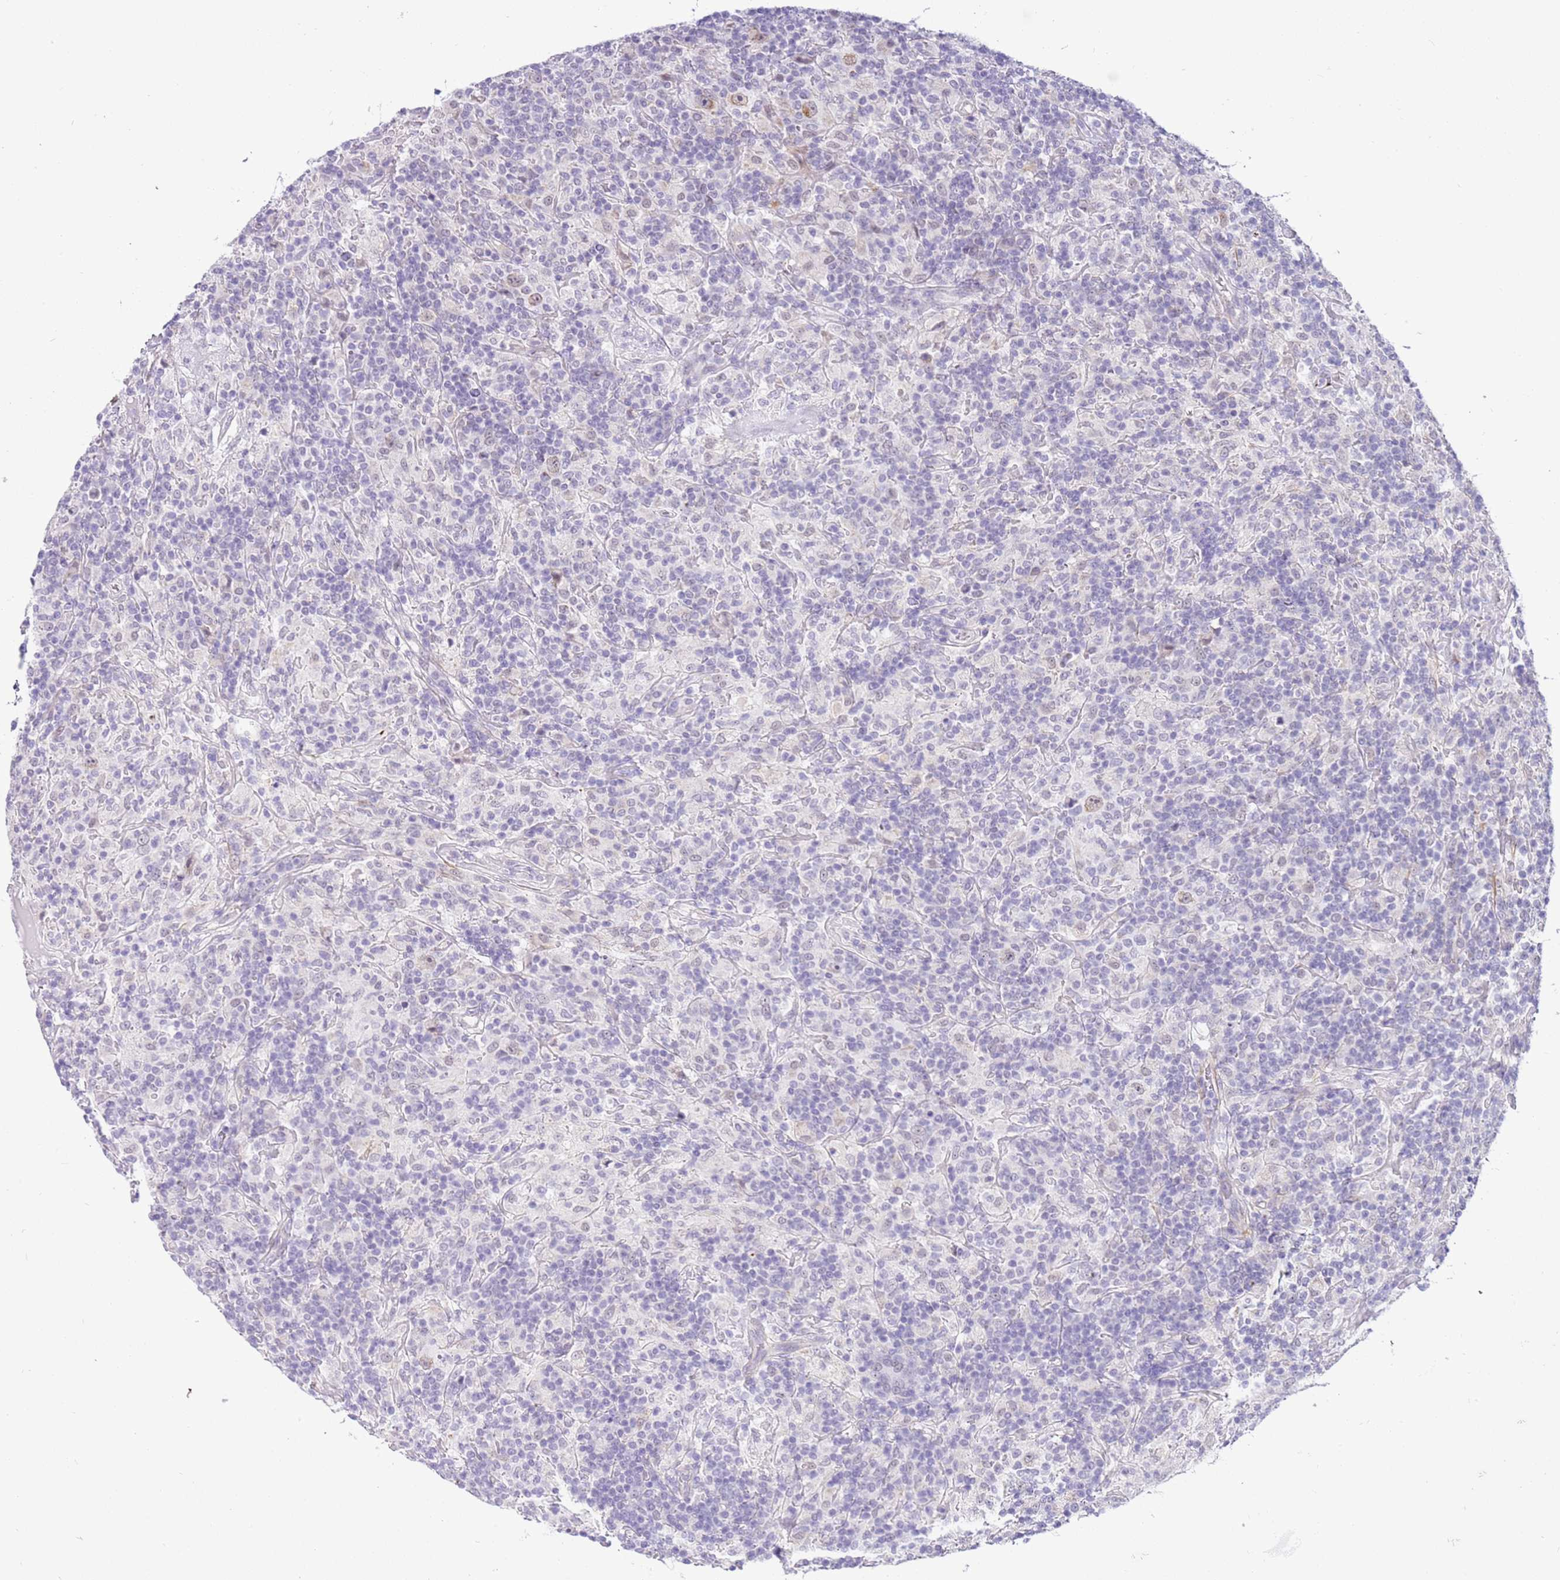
{"staining": {"intensity": "negative", "quantity": "none", "location": "none"}, "tissue": "lymphoma", "cell_type": "Tumor cells", "image_type": "cancer", "snomed": [{"axis": "morphology", "description": "Hodgkin's disease, NOS"}, {"axis": "topography", "description": "Lymph node"}], "caption": "Immunohistochemical staining of Hodgkin's disease reveals no significant expression in tumor cells.", "gene": "SMIM4", "patient": {"sex": "male", "age": 70}}